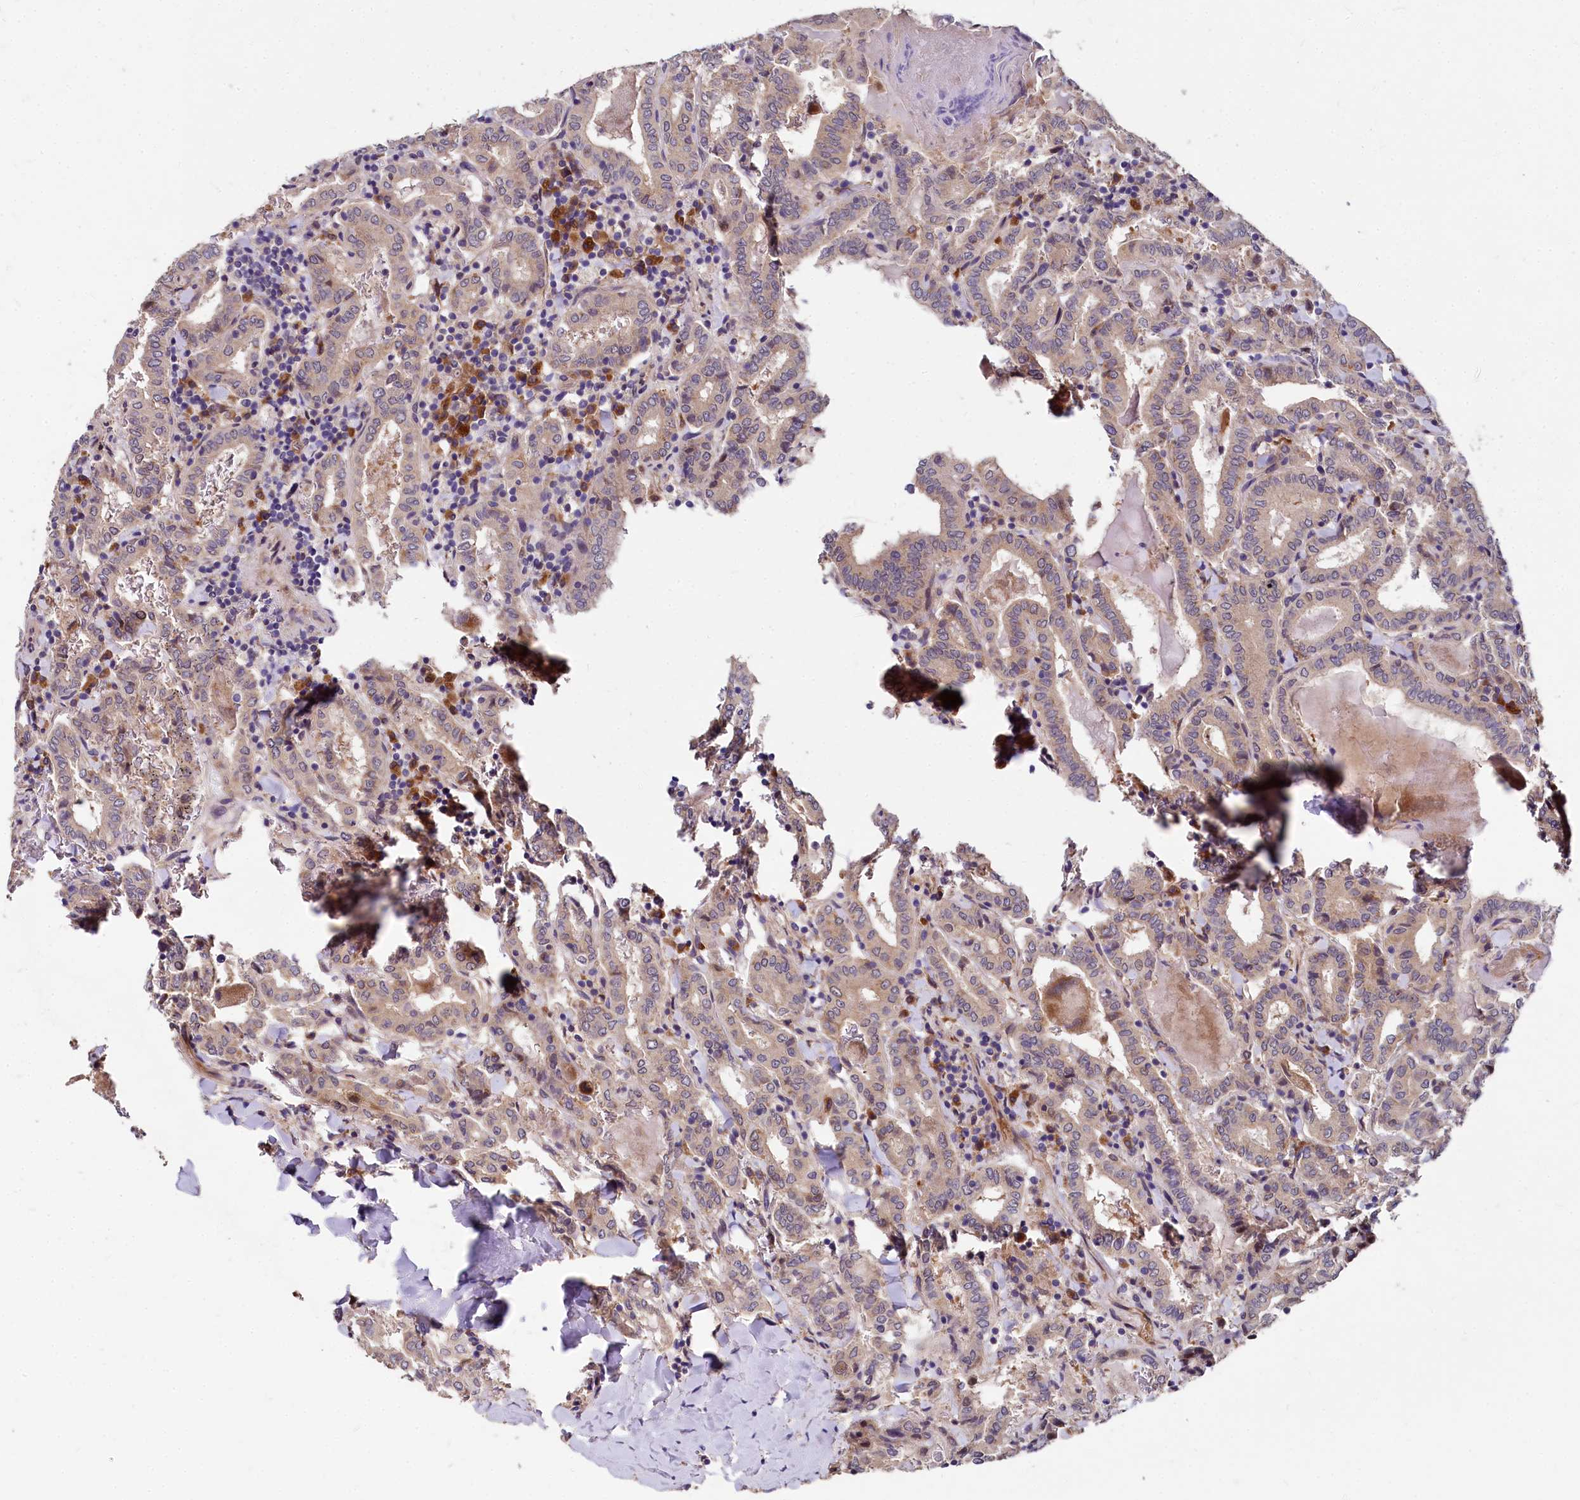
{"staining": {"intensity": "weak", "quantity": ">75%", "location": "cytoplasmic/membranous"}, "tissue": "thyroid cancer", "cell_type": "Tumor cells", "image_type": "cancer", "snomed": [{"axis": "morphology", "description": "Papillary adenocarcinoma, NOS"}, {"axis": "topography", "description": "Thyroid gland"}], "caption": "Immunohistochemical staining of thyroid cancer (papillary adenocarcinoma) shows low levels of weak cytoplasmic/membranous protein staining in about >75% of tumor cells.", "gene": "EIF2B2", "patient": {"sex": "female", "age": 72}}